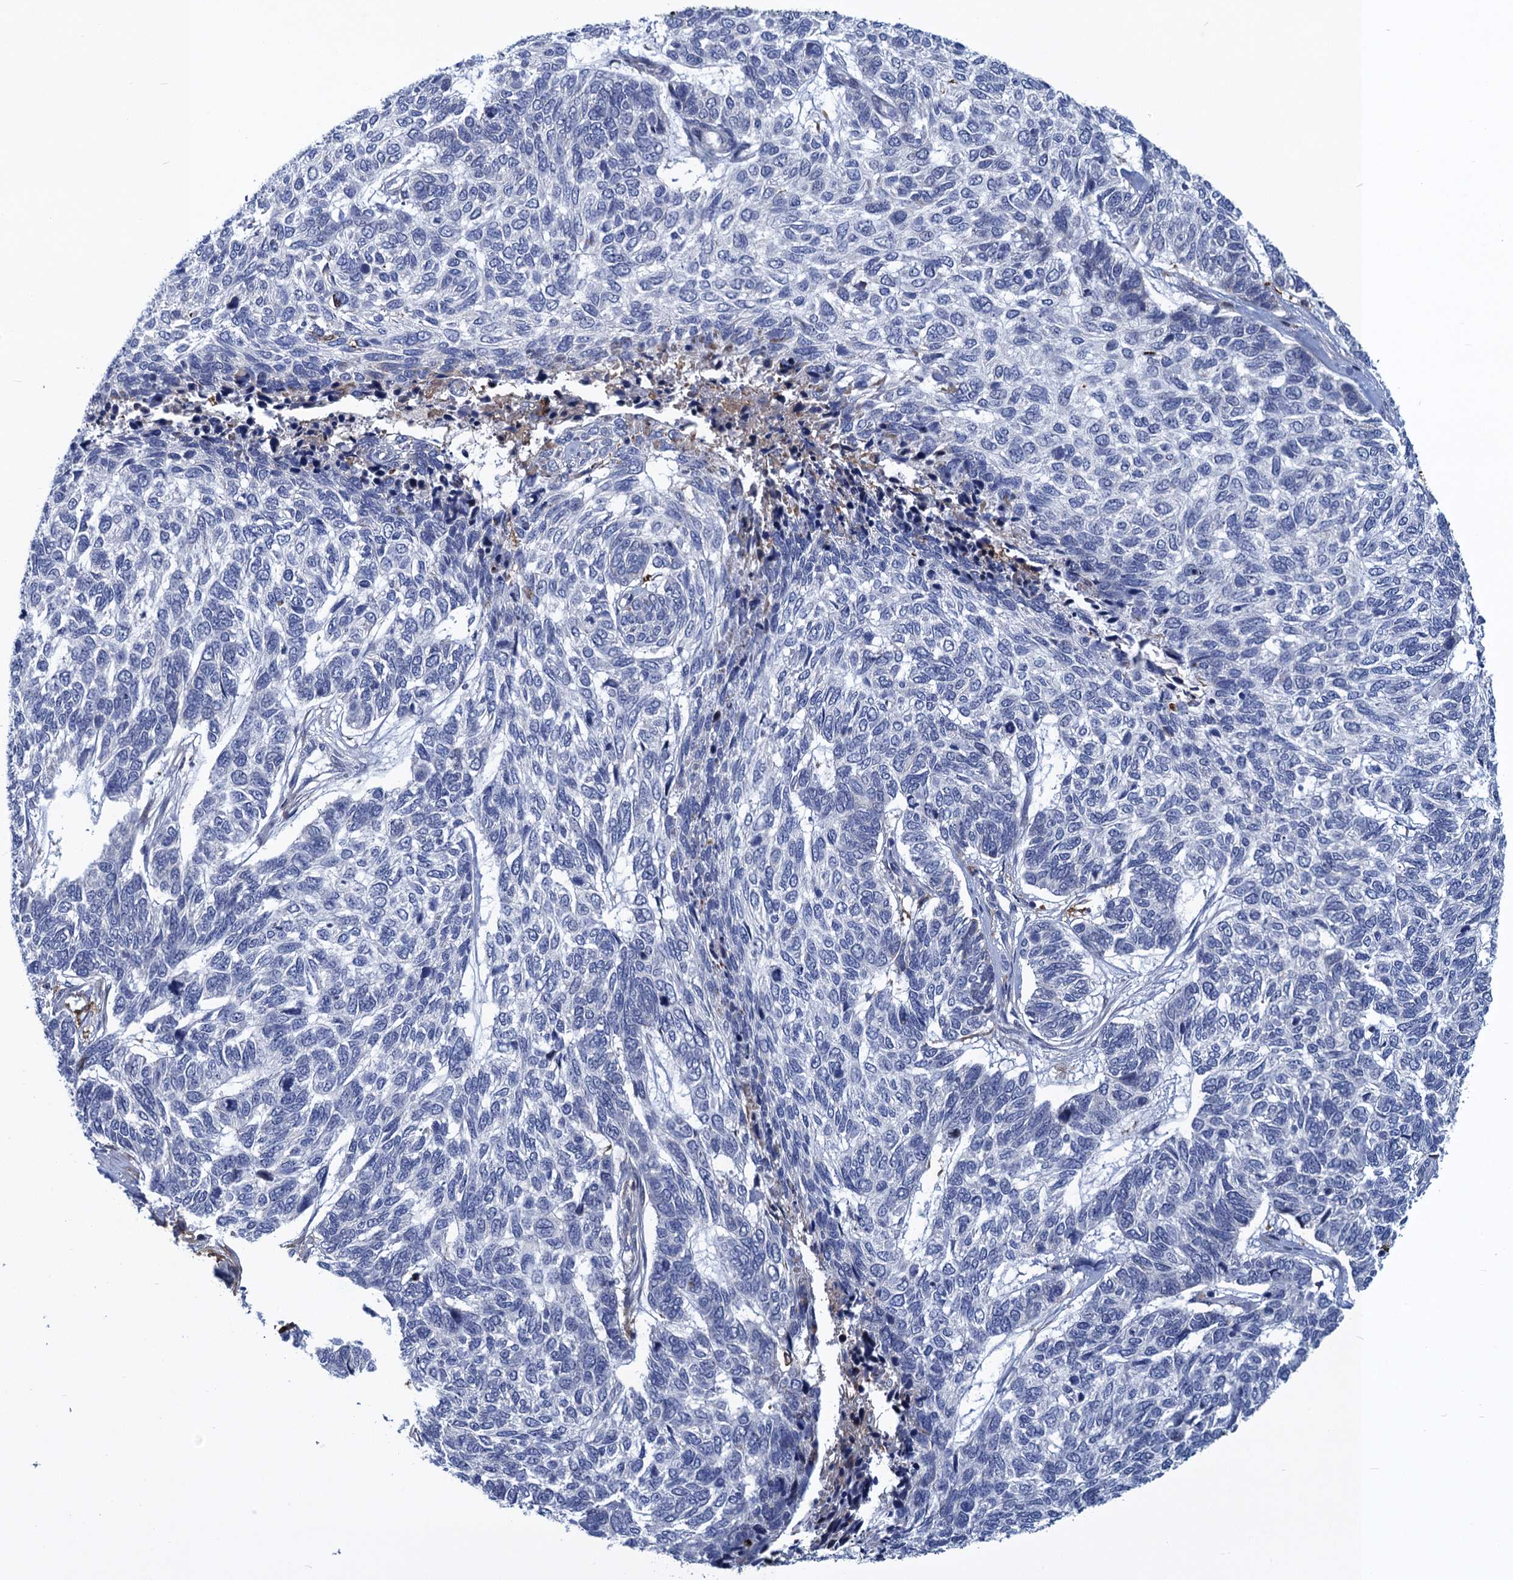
{"staining": {"intensity": "negative", "quantity": "none", "location": "none"}, "tissue": "skin cancer", "cell_type": "Tumor cells", "image_type": "cancer", "snomed": [{"axis": "morphology", "description": "Basal cell carcinoma"}, {"axis": "topography", "description": "Skin"}], "caption": "Tumor cells show no significant protein expression in skin basal cell carcinoma.", "gene": "DNHD1", "patient": {"sex": "female", "age": 65}}